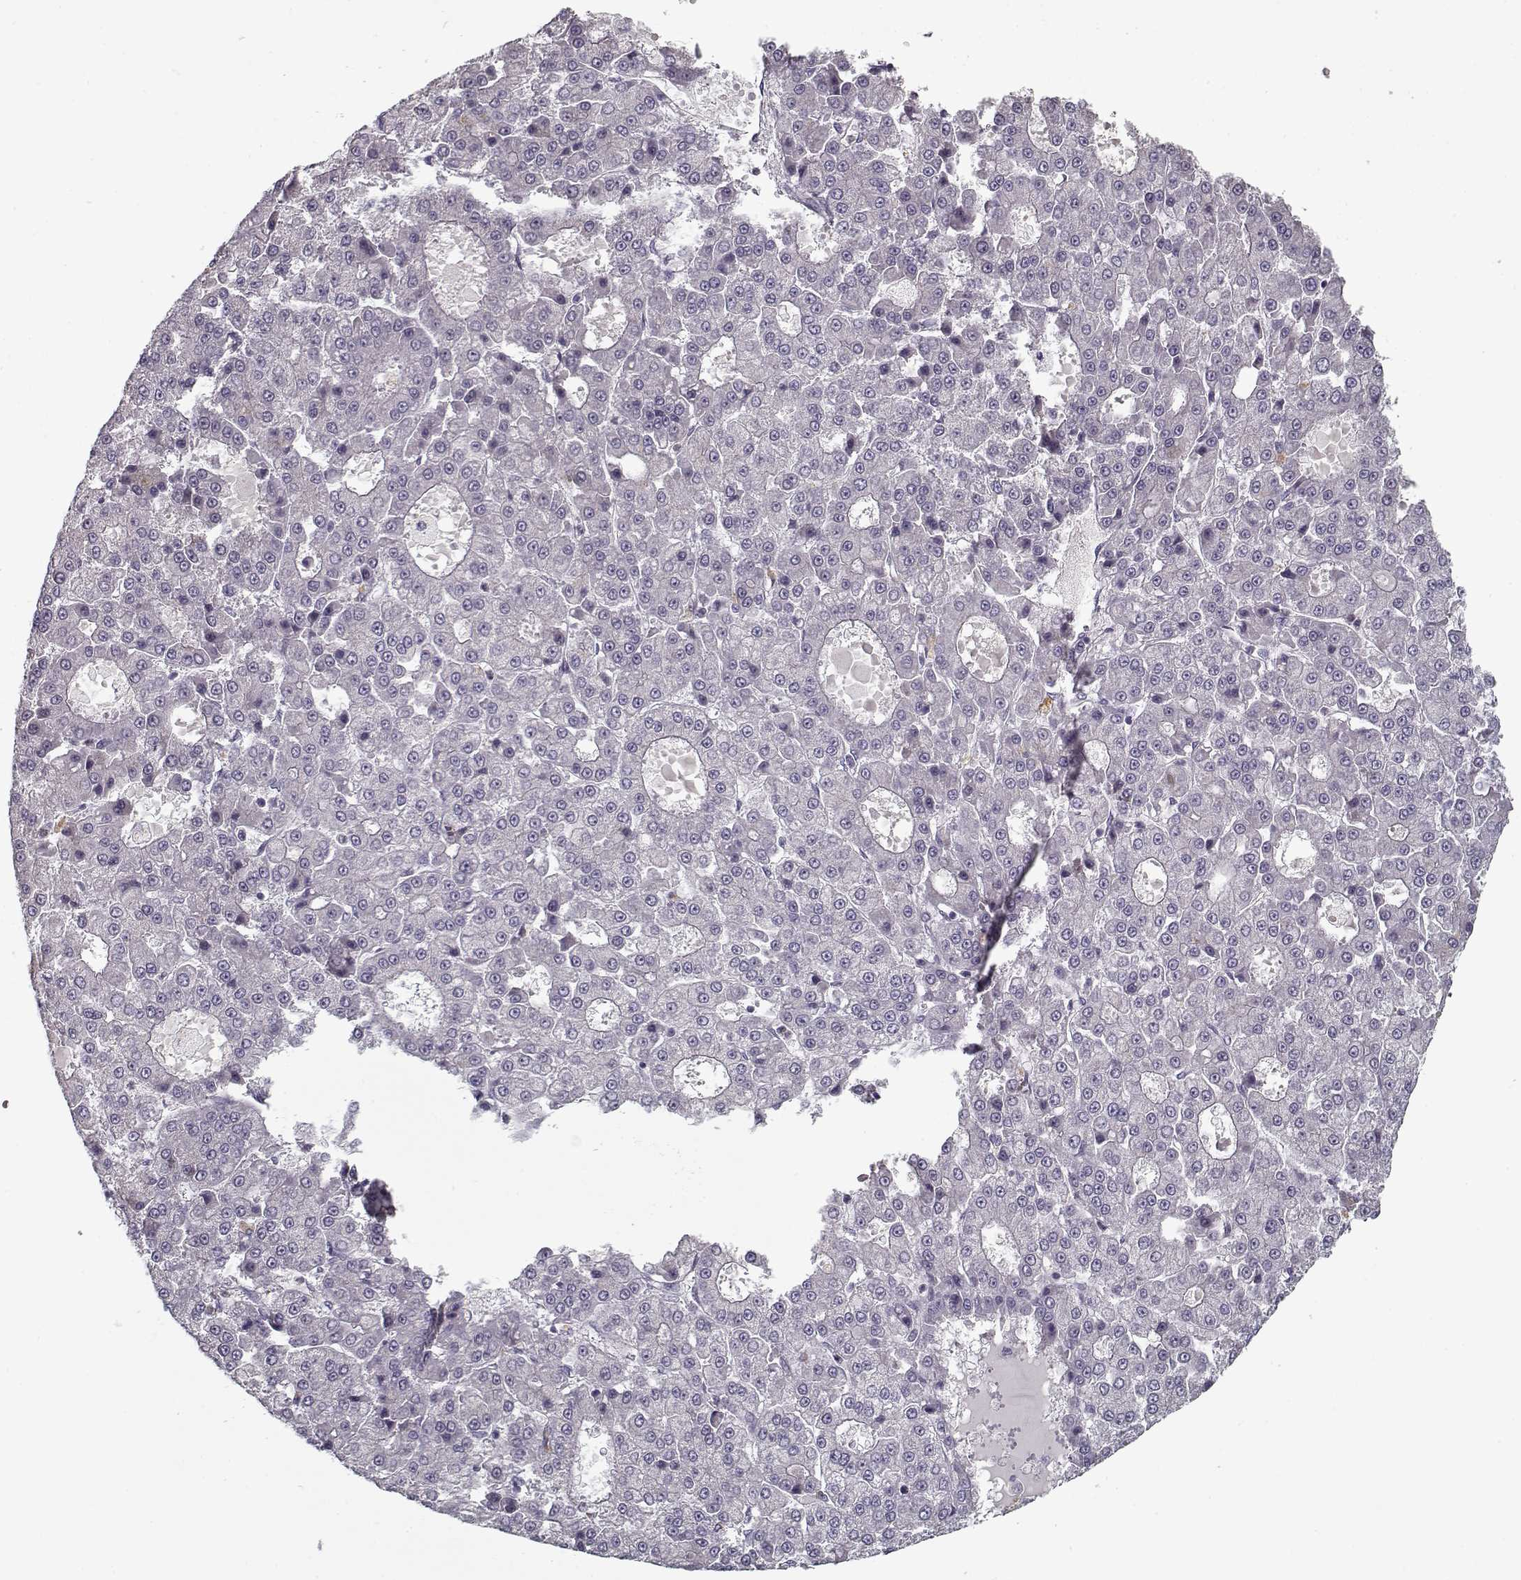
{"staining": {"intensity": "negative", "quantity": "none", "location": "none"}, "tissue": "liver cancer", "cell_type": "Tumor cells", "image_type": "cancer", "snomed": [{"axis": "morphology", "description": "Carcinoma, Hepatocellular, NOS"}, {"axis": "topography", "description": "Liver"}], "caption": "An immunohistochemistry (IHC) micrograph of liver hepatocellular carcinoma is shown. There is no staining in tumor cells of liver hepatocellular carcinoma.", "gene": "UNC13D", "patient": {"sex": "male", "age": 70}}